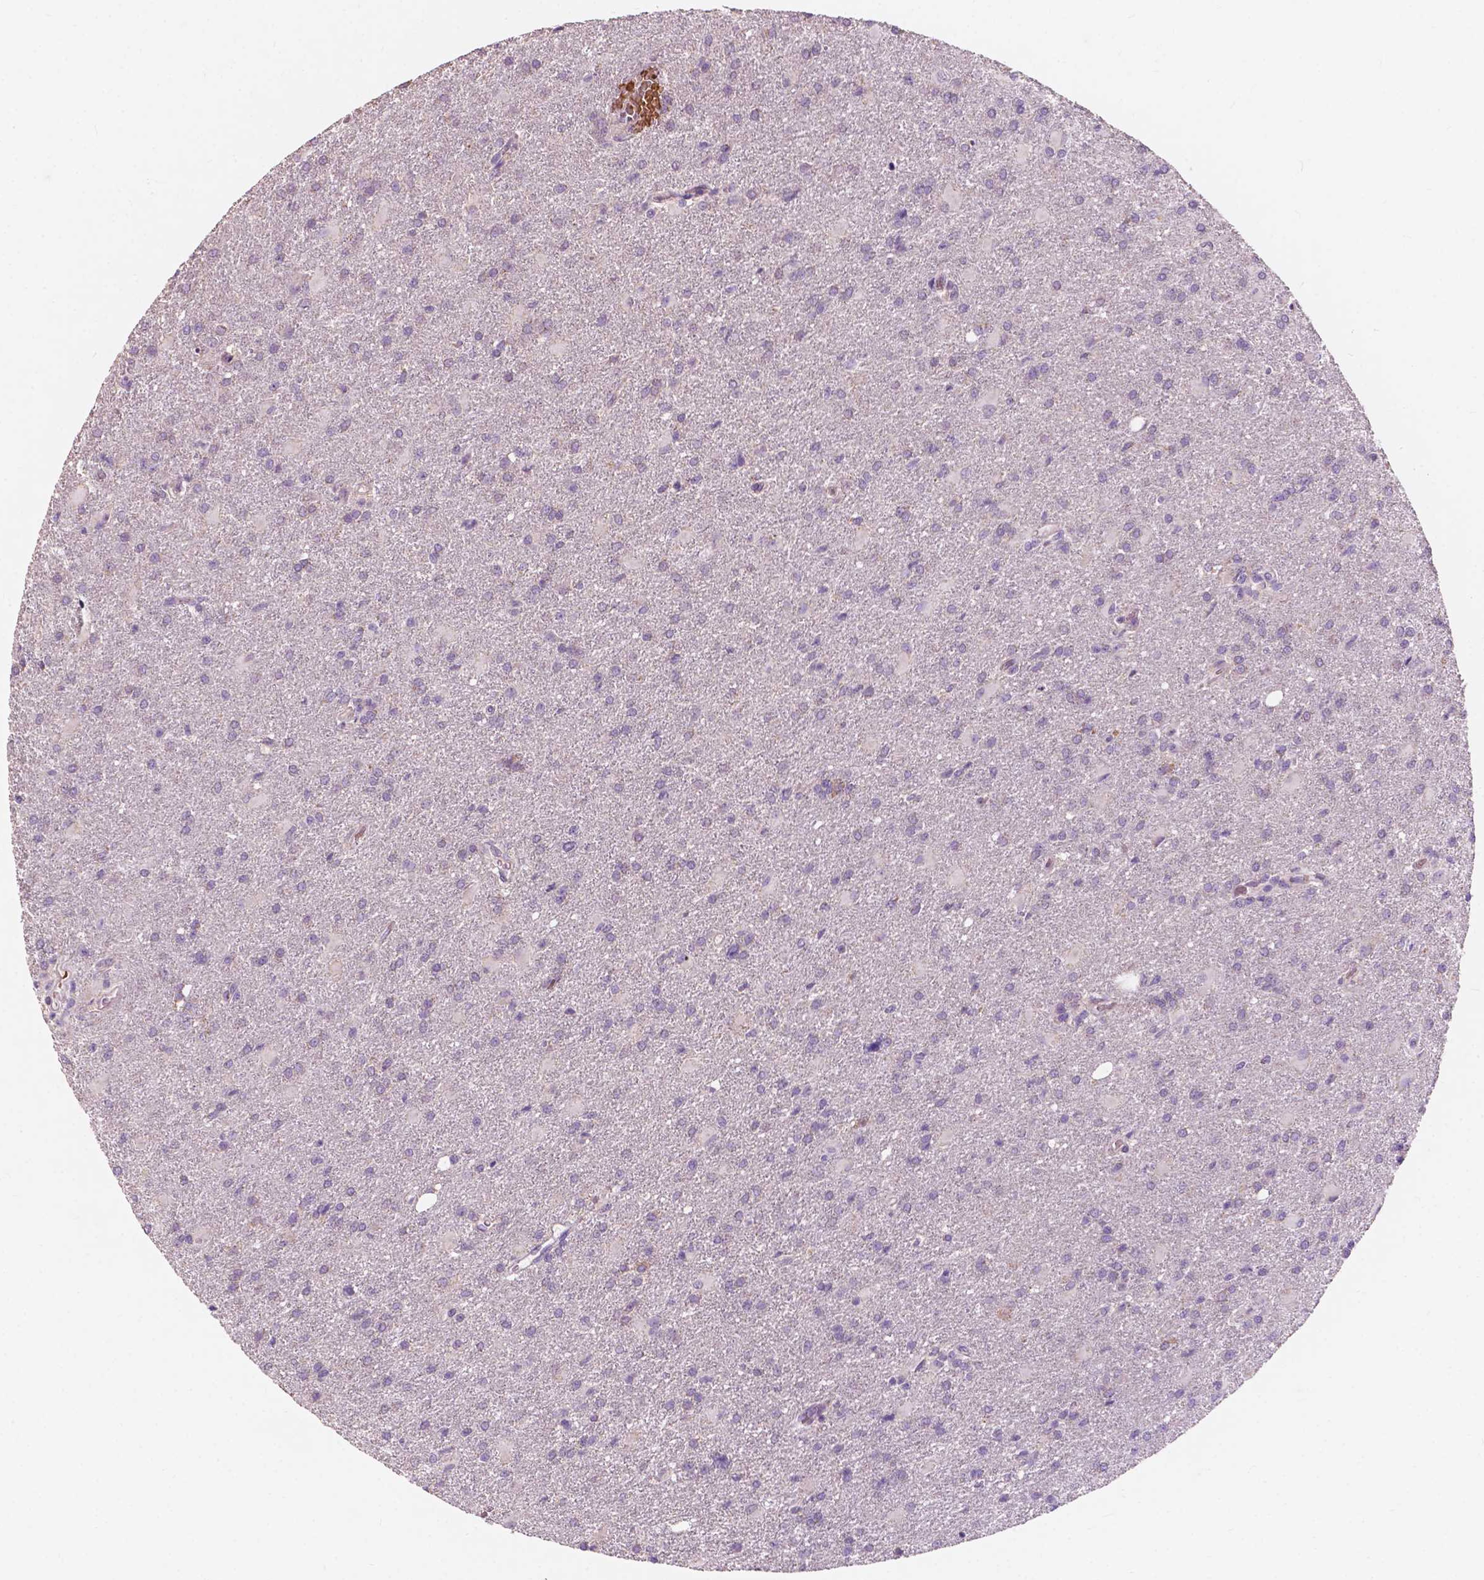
{"staining": {"intensity": "negative", "quantity": "none", "location": "none"}, "tissue": "glioma", "cell_type": "Tumor cells", "image_type": "cancer", "snomed": [{"axis": "morphology", "description": "Glioma, malignant, High grade"}, {"axis": "topography", "description": "Brain"}], "caption": "This image is of glioma stained with IHC to label a protein in brown with the nuclei are counter-stained blue. There is no positivity in tumor cells.", "gene": "NDUFS1", "patient": {"sex": "male", "age": 68}}